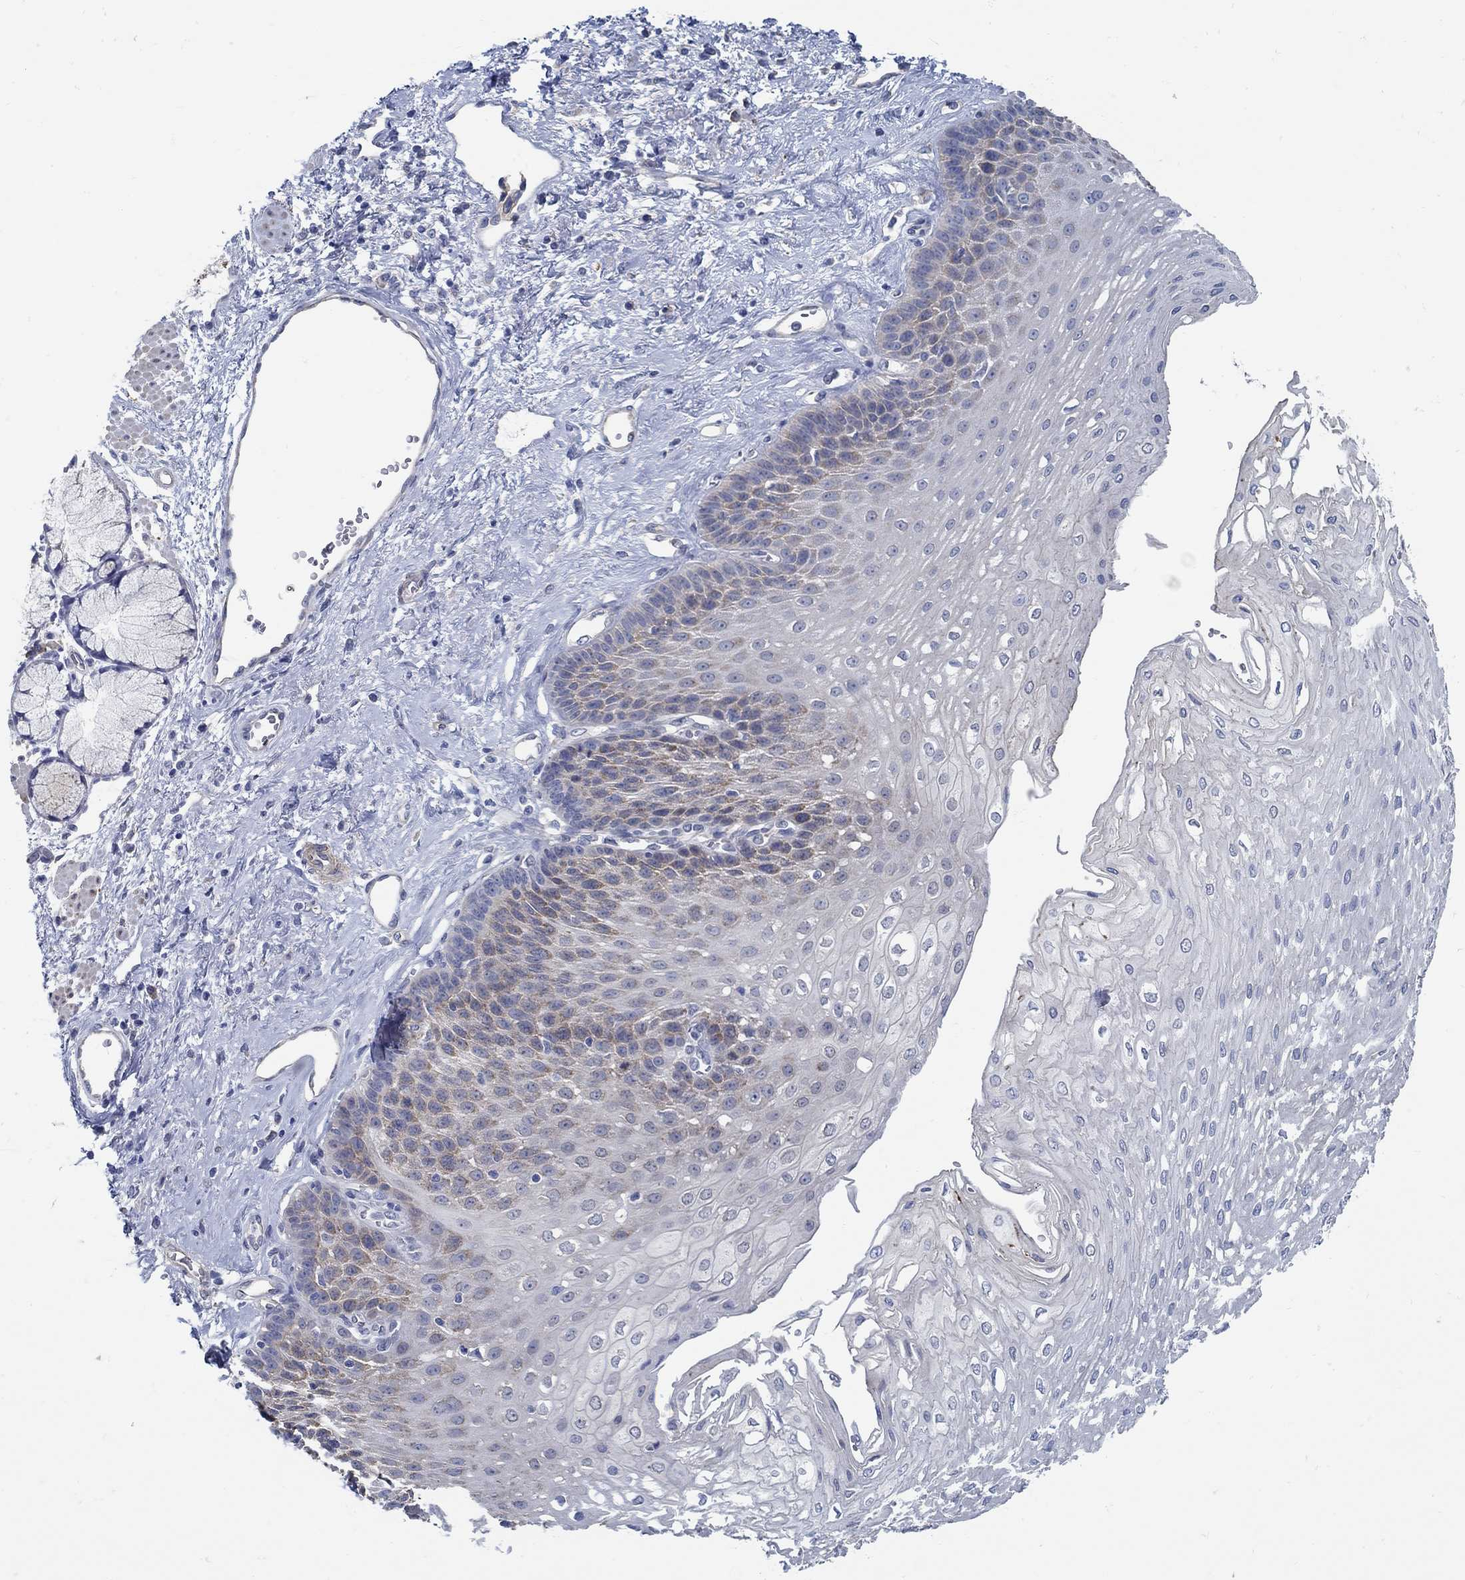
{"staining": {"intensity": "weak", "quantity": "<25%", "location": "cytoplasmic/membranous"}, "tissue": "esophagus", "cell_type": "Squamous epithelial cells", "image_type": "normal", "snomed": [{"axis": "morphology", "description": "Normal tissue, NOS"}, {"axis": "topography", "description": "Esophagus"}], "caption": "IHC histopathology image of benign esophagus stained for a protein (brown), which displays no expression in squamous epithelial cells. The staining was performed using DAB (3,3'-diaminobenzidine) to visualize the protein expression in brown, while the nuclei were stained in blue with hematoxylin (Magnification: 20x).", "gene": "C15orf39", "patient": {"sex": "female", "age": 62}}